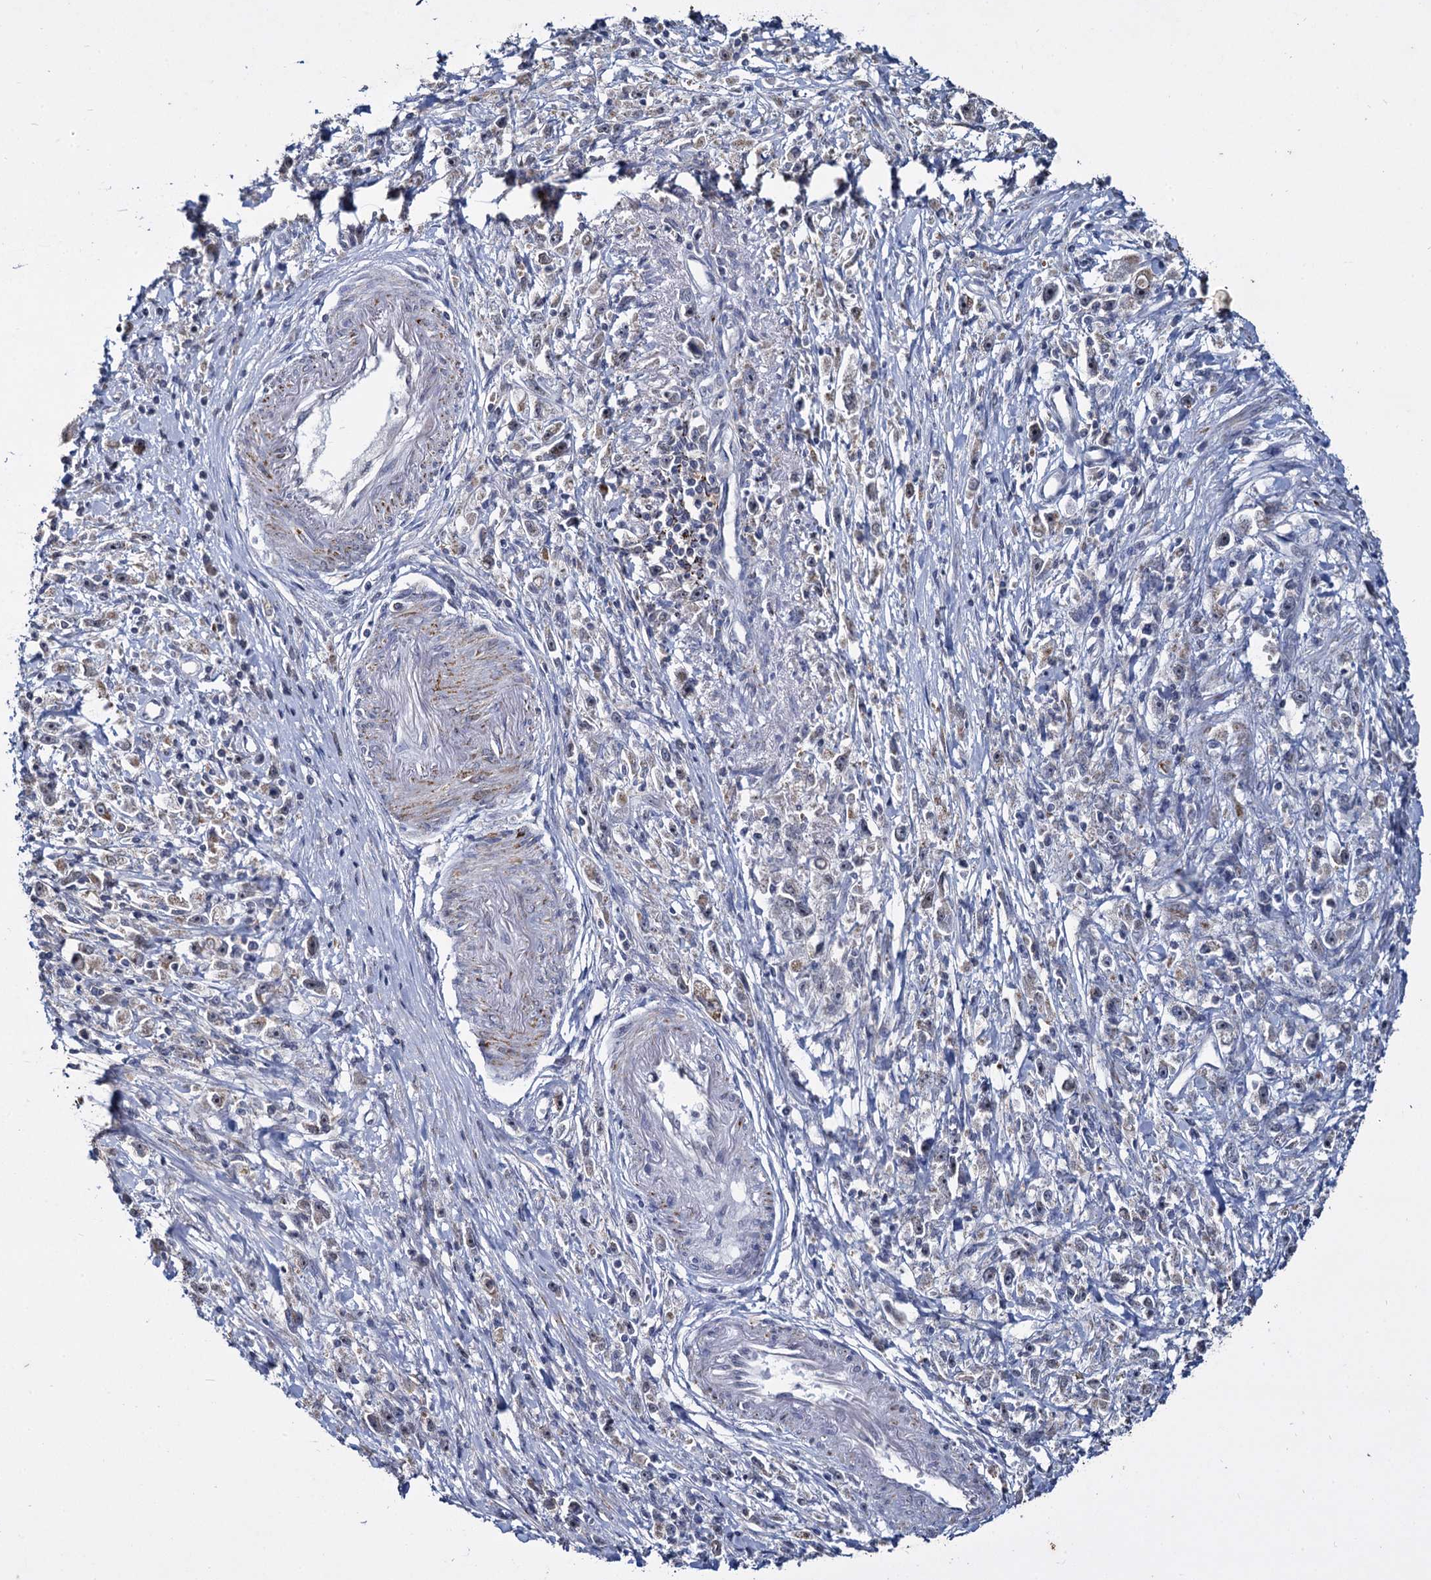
{"staining": {"intensity": "negative", "quantity": "none", "location": "none"}, "tissue": "stomach cancer", "cell_type": "Tumor cells", "image_type": "cancer", "snomed": [{"axis": "morphology", "description": "Adenocarcinoma, NOS"}, {"axis": "topography", "description": "Stomach"}], "caption": "A high-resolution photomicrograph shows immunohistochemistry staining of stomach cancer (adenocarcinoma), which reveals no significant expression in tumor cells.", "gene": "RPUSD4", "patient": {"sex": "female", "age": 59}}